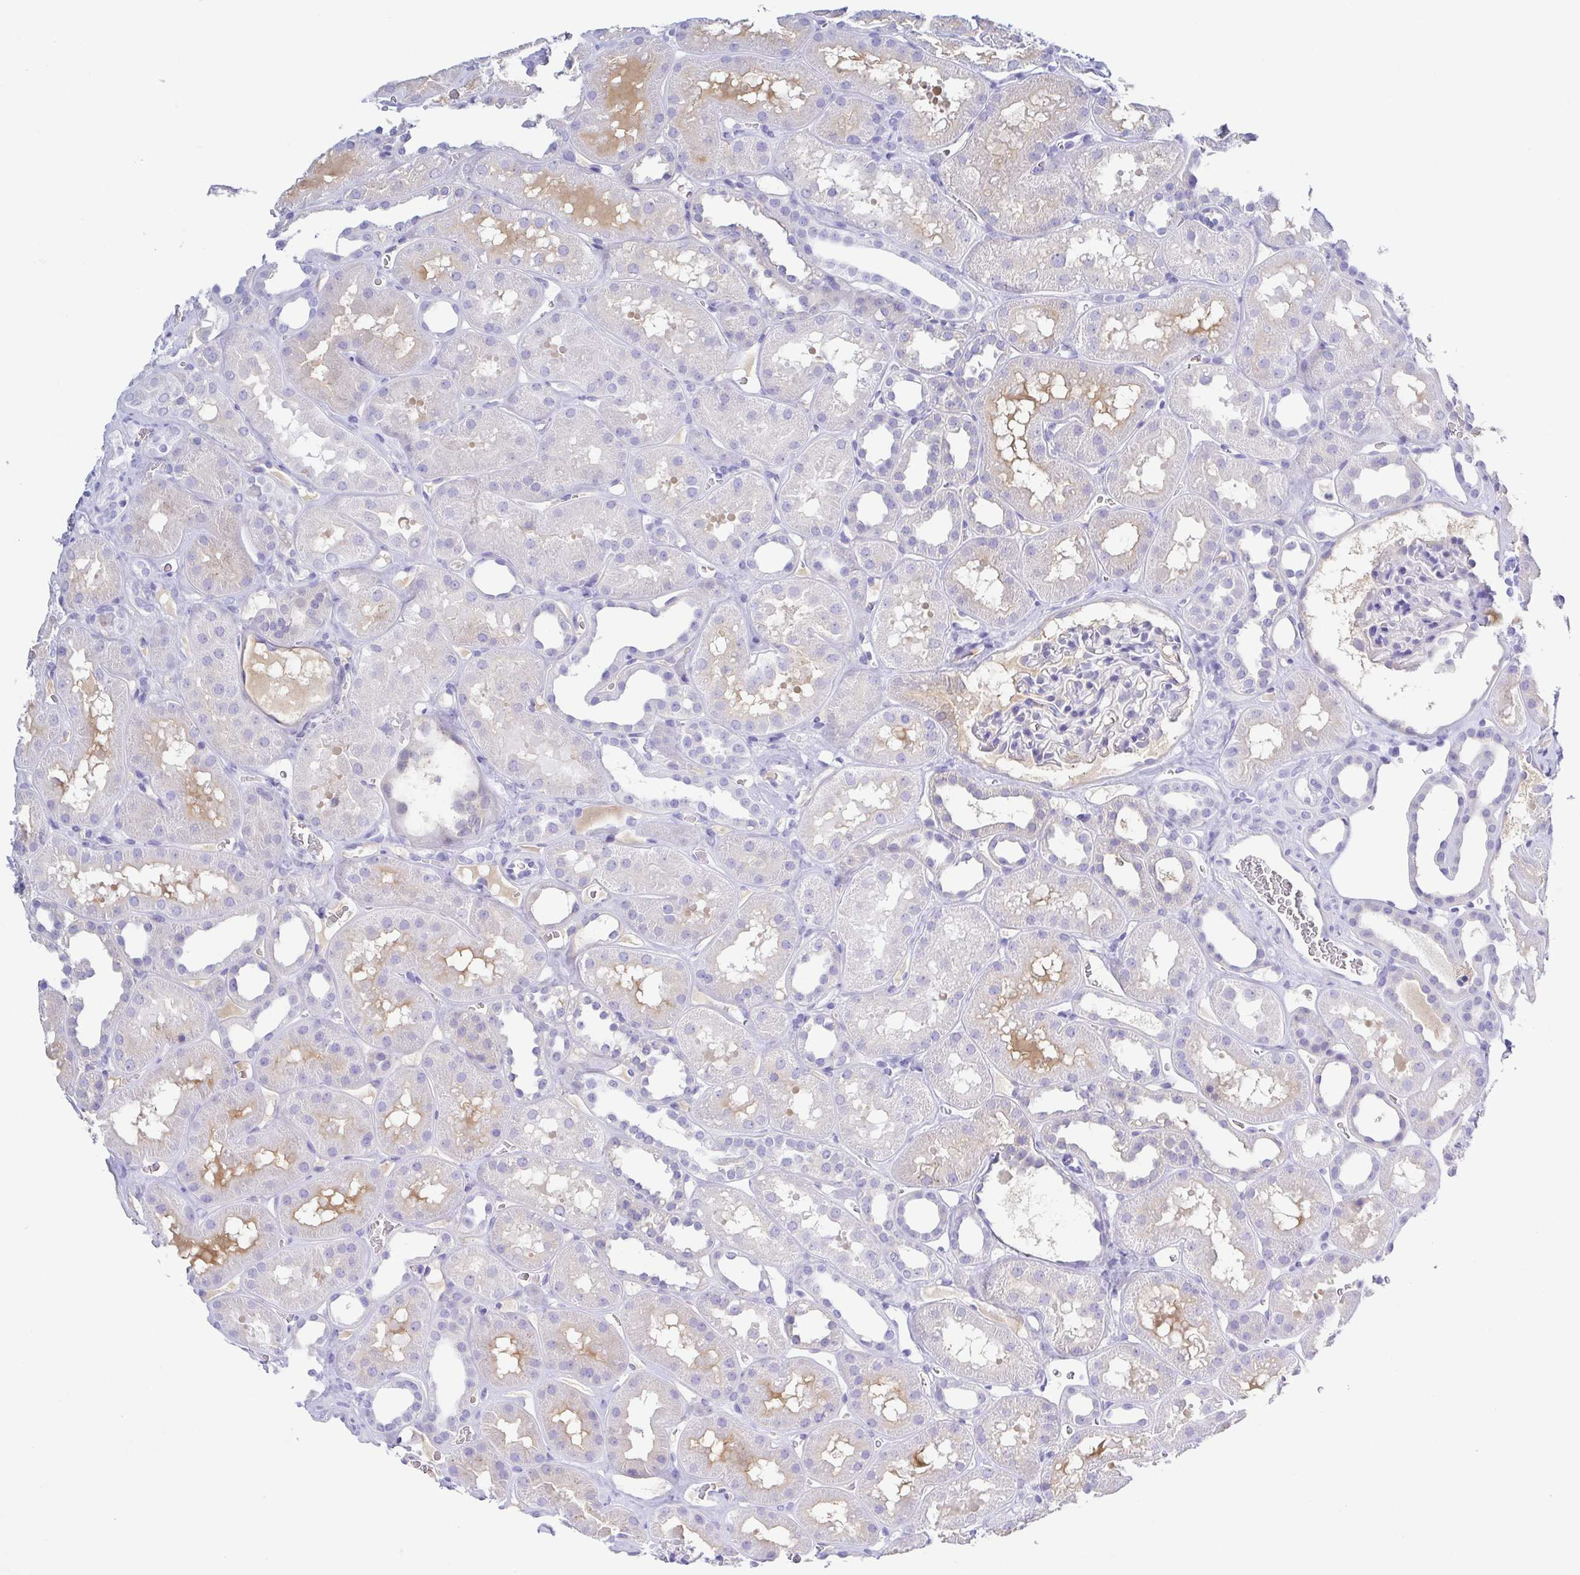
{"staining": {"intensity": "negative", "quantity": "none", "location": "none"}, "tissue": "kidney", "cell_type": "Cells in glomeruli", "image_type": "normal", "snomed": [{"axis": "morphology", "description": "Normal tissue, NOS"}, {"axis": "topography", "description": "Kidney"}], "caption": "High power microscopy micrograph of an IHC micrograph of unremarkable kidney, revealing no significant positivity in cells in glomeruli.", "gene": "A1BG", "patient": {"sex": "female", "age": 41}}